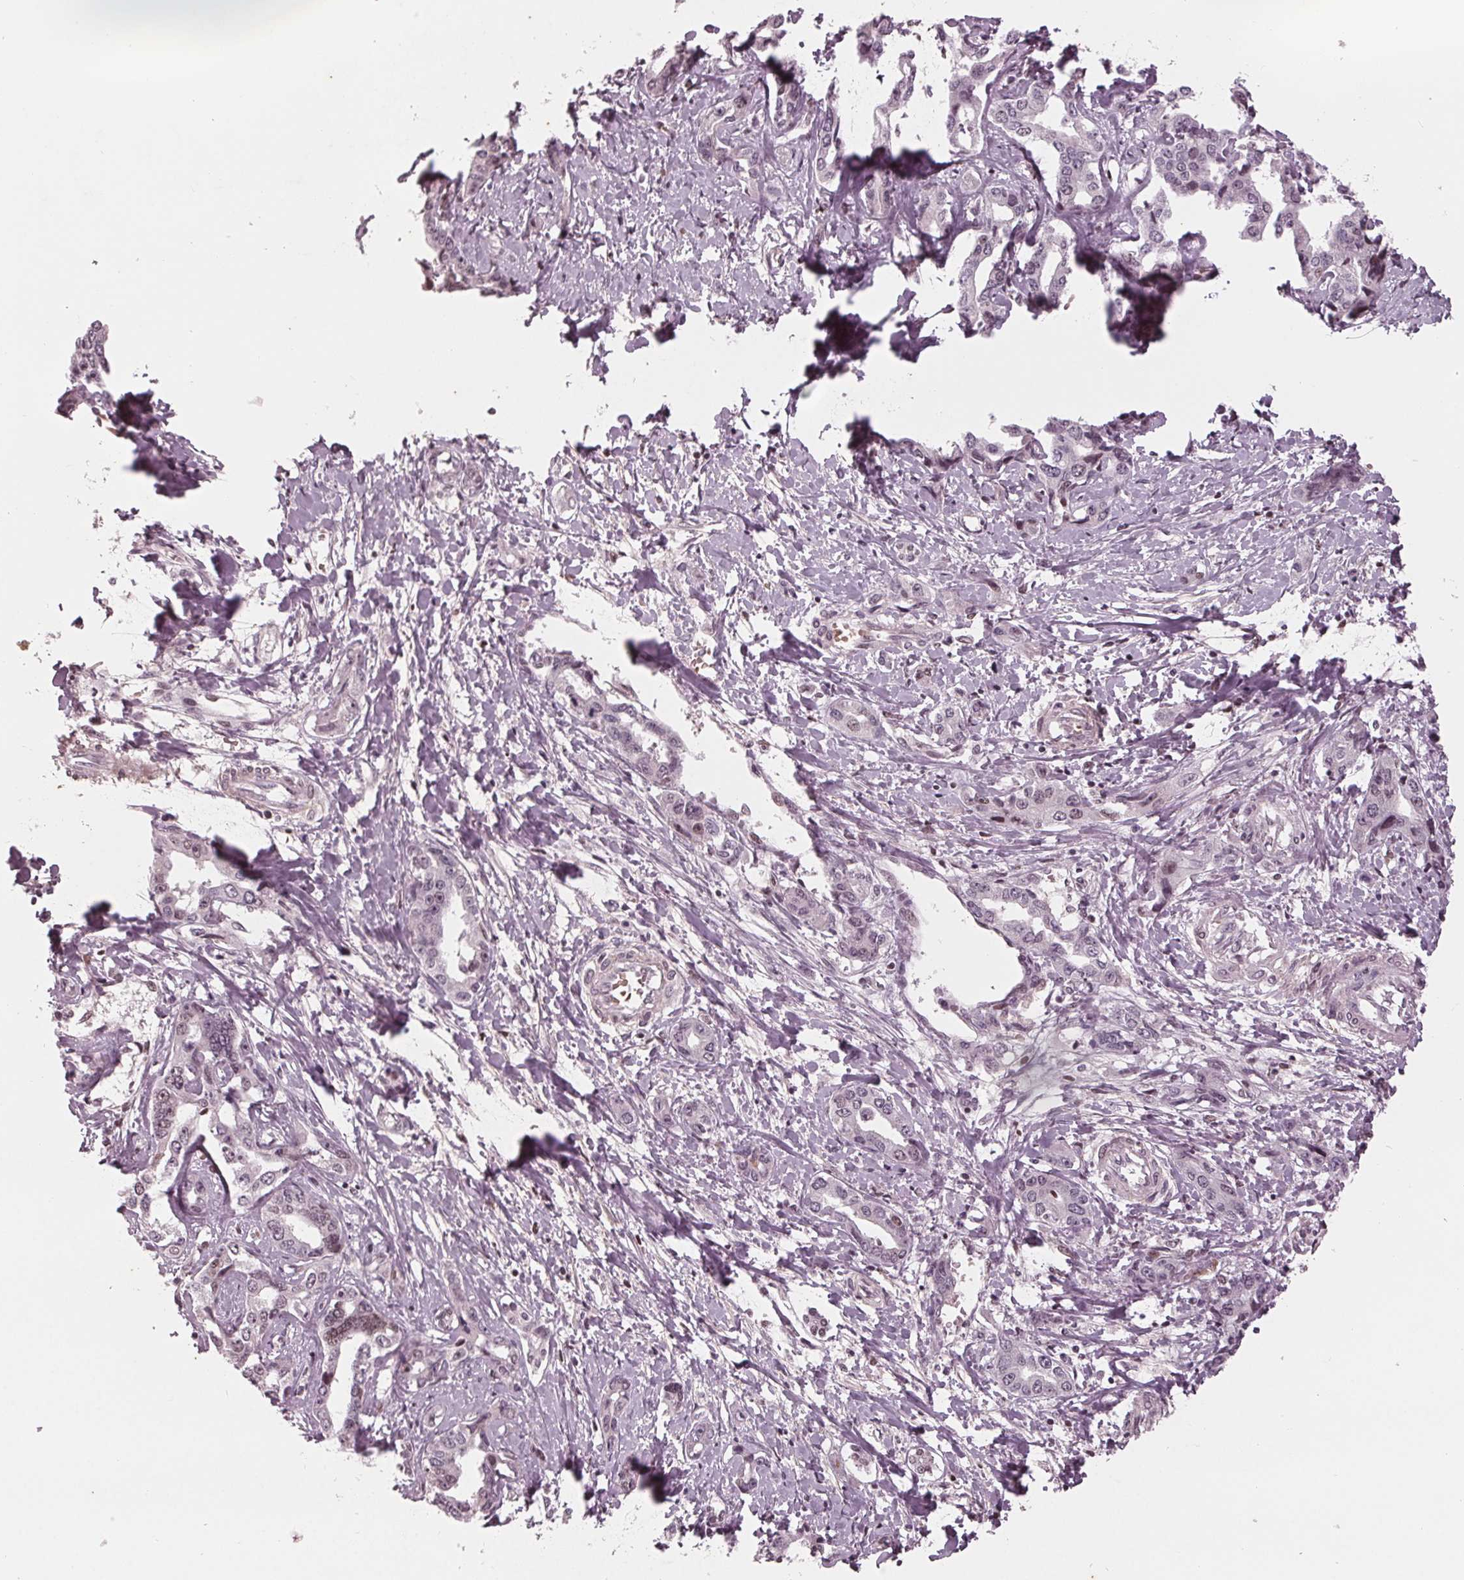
{"staining": {"intensity": "weak", "quantity": "<25%", "location": "nuclear"}, "tissue": "liver cancer", "cell_type": "Tumor cells", "image_type": "cancer", "snomed": [{"axis": "morphology", "description": "Cholangiocarcinoma"}, {"axis": "topography", "description": "Liver"}], "caption": "This is an immunohistochemistry (IHC) histopathology image of human cholangiocarcinoma (liver). There is no expression in tumor cells.", "gene": "DNMT3L", "patient": {"sex": "male", "age": 59}}